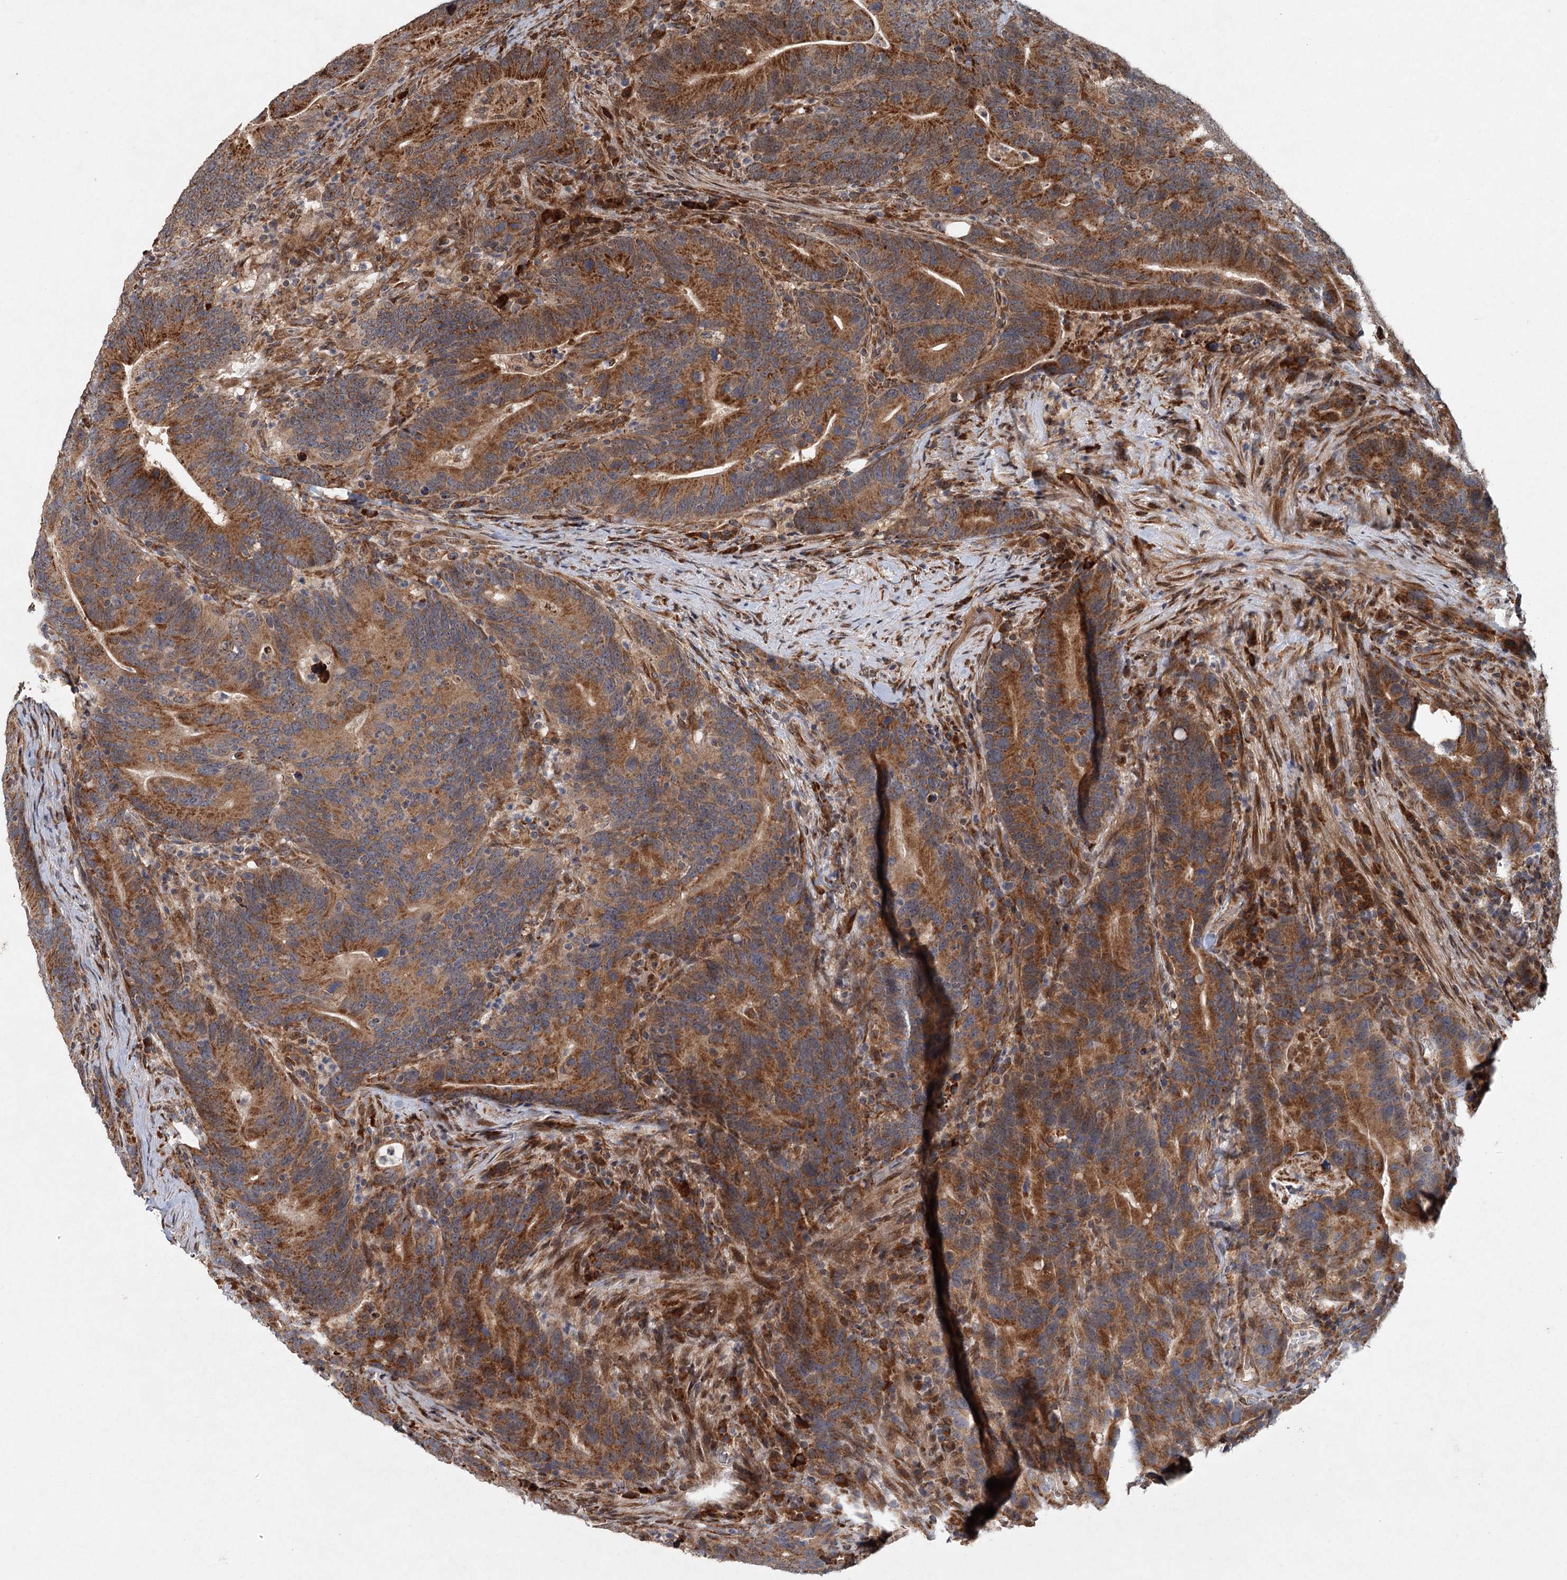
{"staining": {"intensity": "moderate", "quantity": ">75%", "location": "cytoplasmic/membranous"}, "tissue": "colorectal cancer", "cell_type": "Tumor cells", "image_type": "cancer", "snomed": [{"axis": "morphology", "description": "Adenocarcinoma, NOS"}, {"axis": "topography", "description": "Colon"}], "caption": "Colorectal adenocarcinoma stained with a protein marker reveals moderate staining in tumor cells.", "gene": "SRPX2", "patient": {"sex": "female", "age": 66}}